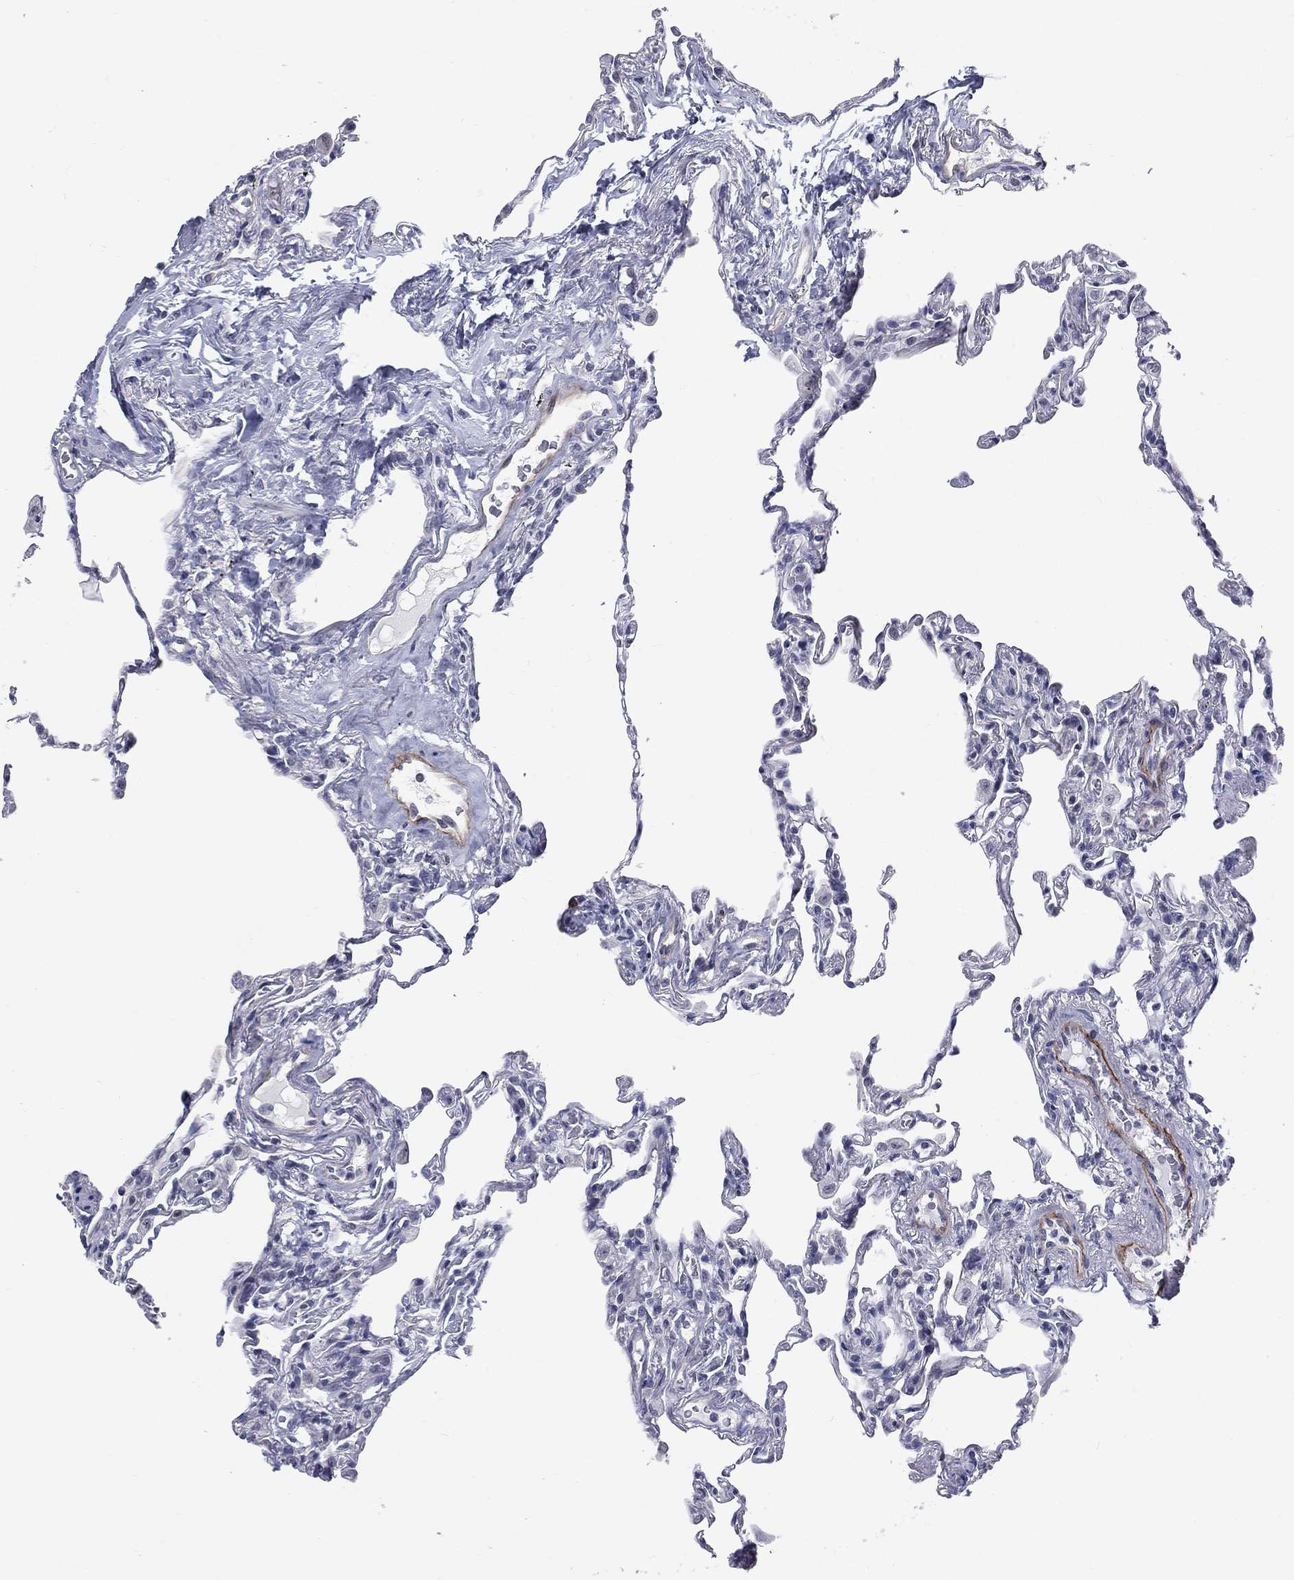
{"staining": {"intensity": "negative", "quantity": "none", "location": "none"}, "tissue": "lung", "cell_type": "Alveolar cells", "image_type": "normal", "snomed": [{"axis": "morphology", "description": "Normal tissue, NOS"}, {"axis": "topography", "description": "Lung"}], "caption": "This histopathology image is of unremarkable lung stained with IHC to label a protein in brown with the nuclei are counter-stained blue. There is no staining in alveolar cells. (Stains: DAB (3,3'-diaminobenzidine) immunohistochemistry (IHC) with hematoxylin counter stain, Microscopy: brightfield microscopy at high magnification).", "gene": "CD22", "patient": {"sex": "female", "age": 57}}